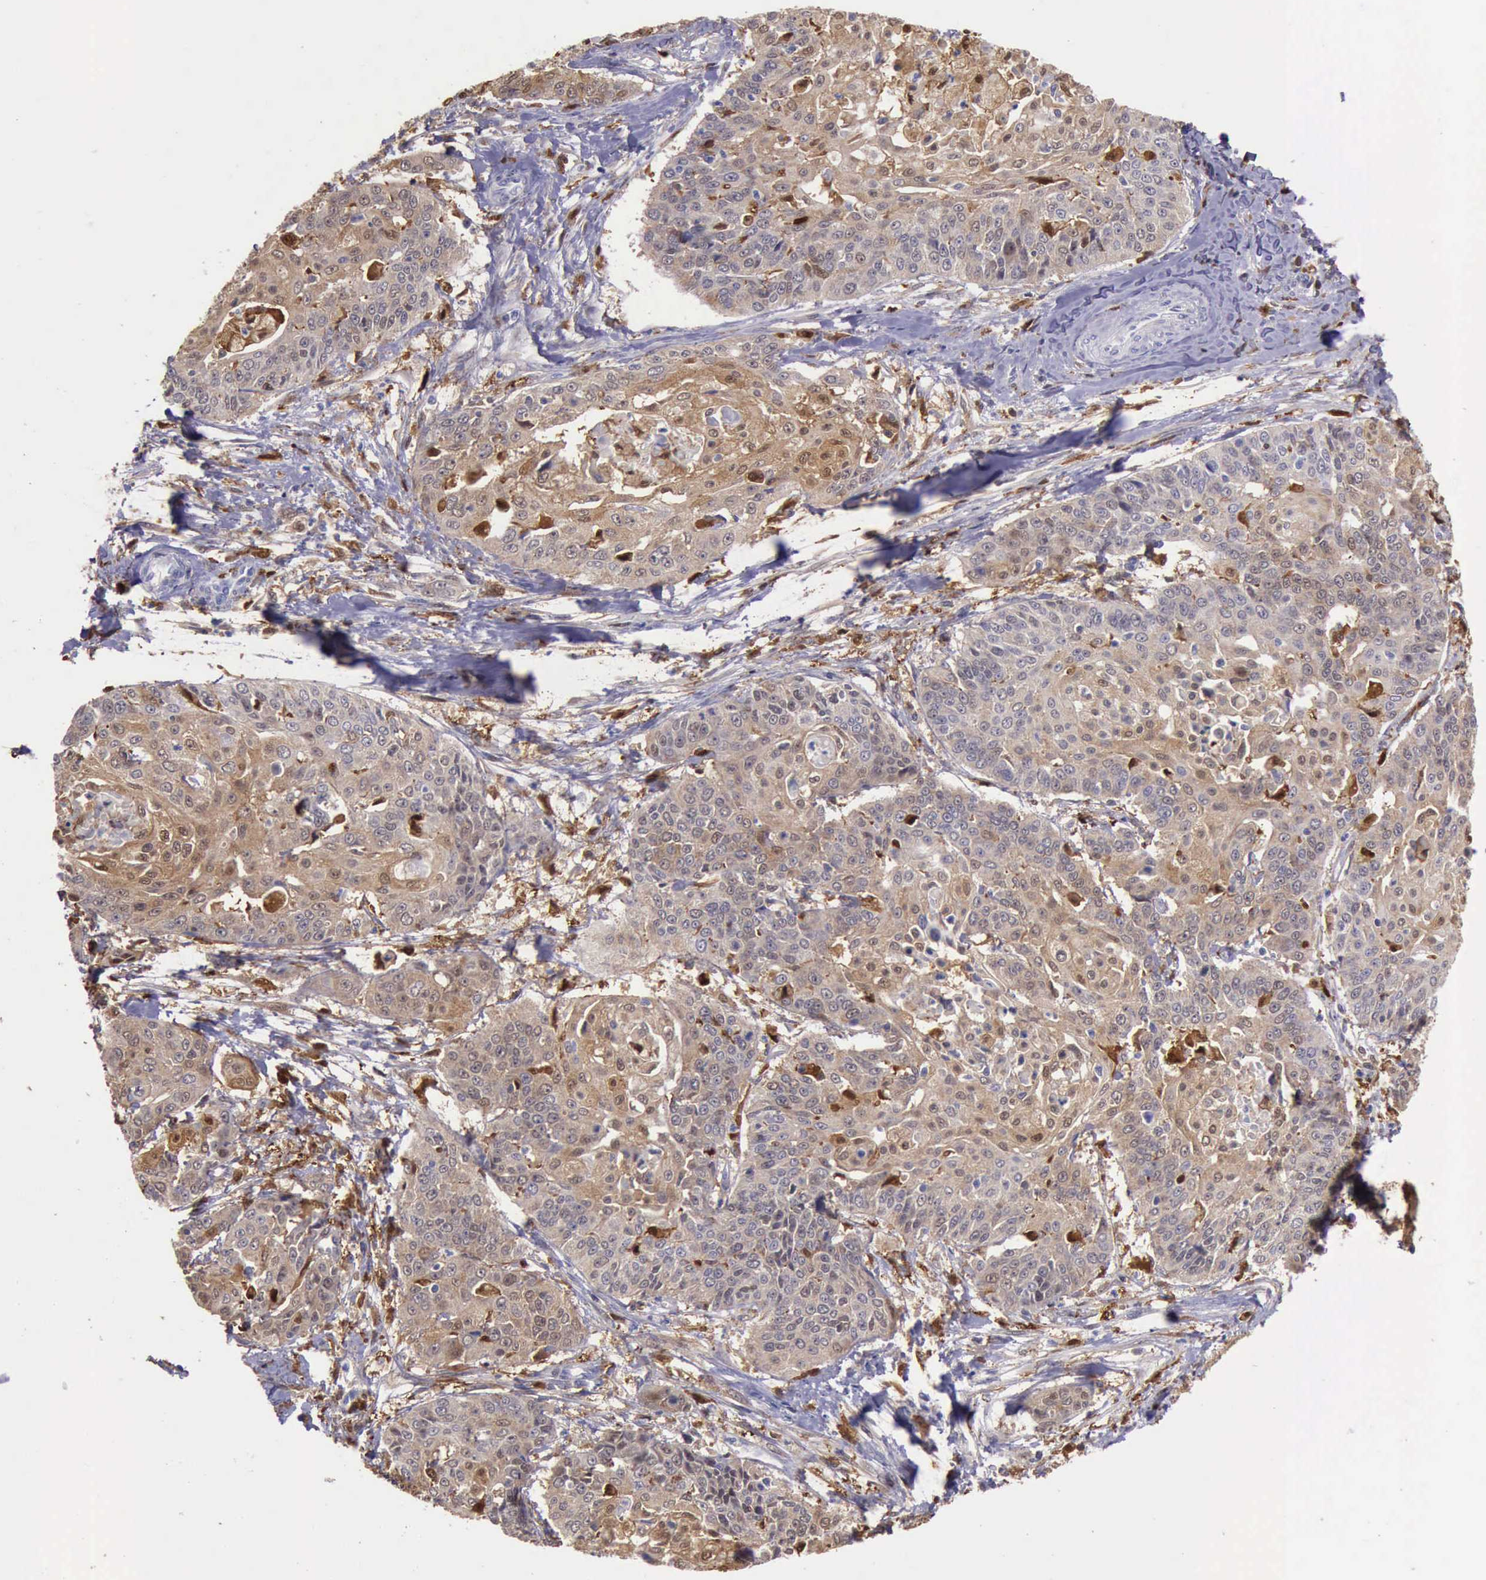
{"staining": {"intensity": "moderate", "quantity": "25%-75%", "location": "cytoplasmic/membranous,nuclear"}, "tissue": "cervical cancer", "cell_type": "Tumor cells", "image_type": "cancer", "snomed": [{"axis": "morphology", "description": "Squamous cell carcinoma, NOS"}, {"axis": "topography", "description": "Cervix"}], "caption": "Protein staining displays moderate cytoplasmic/membranous and nuclear positivity in about 25%-75% of tumor cells in squamous cell carcinoma (cervical). The staining is performed using DAB (3,3'-diaminobenzidine) brown chromogen to label protein expression. The nuclei are counter-stained blue using hematoxylin.", "gene": "TYMP", "patient": {"sex": "female", "age": 64}}